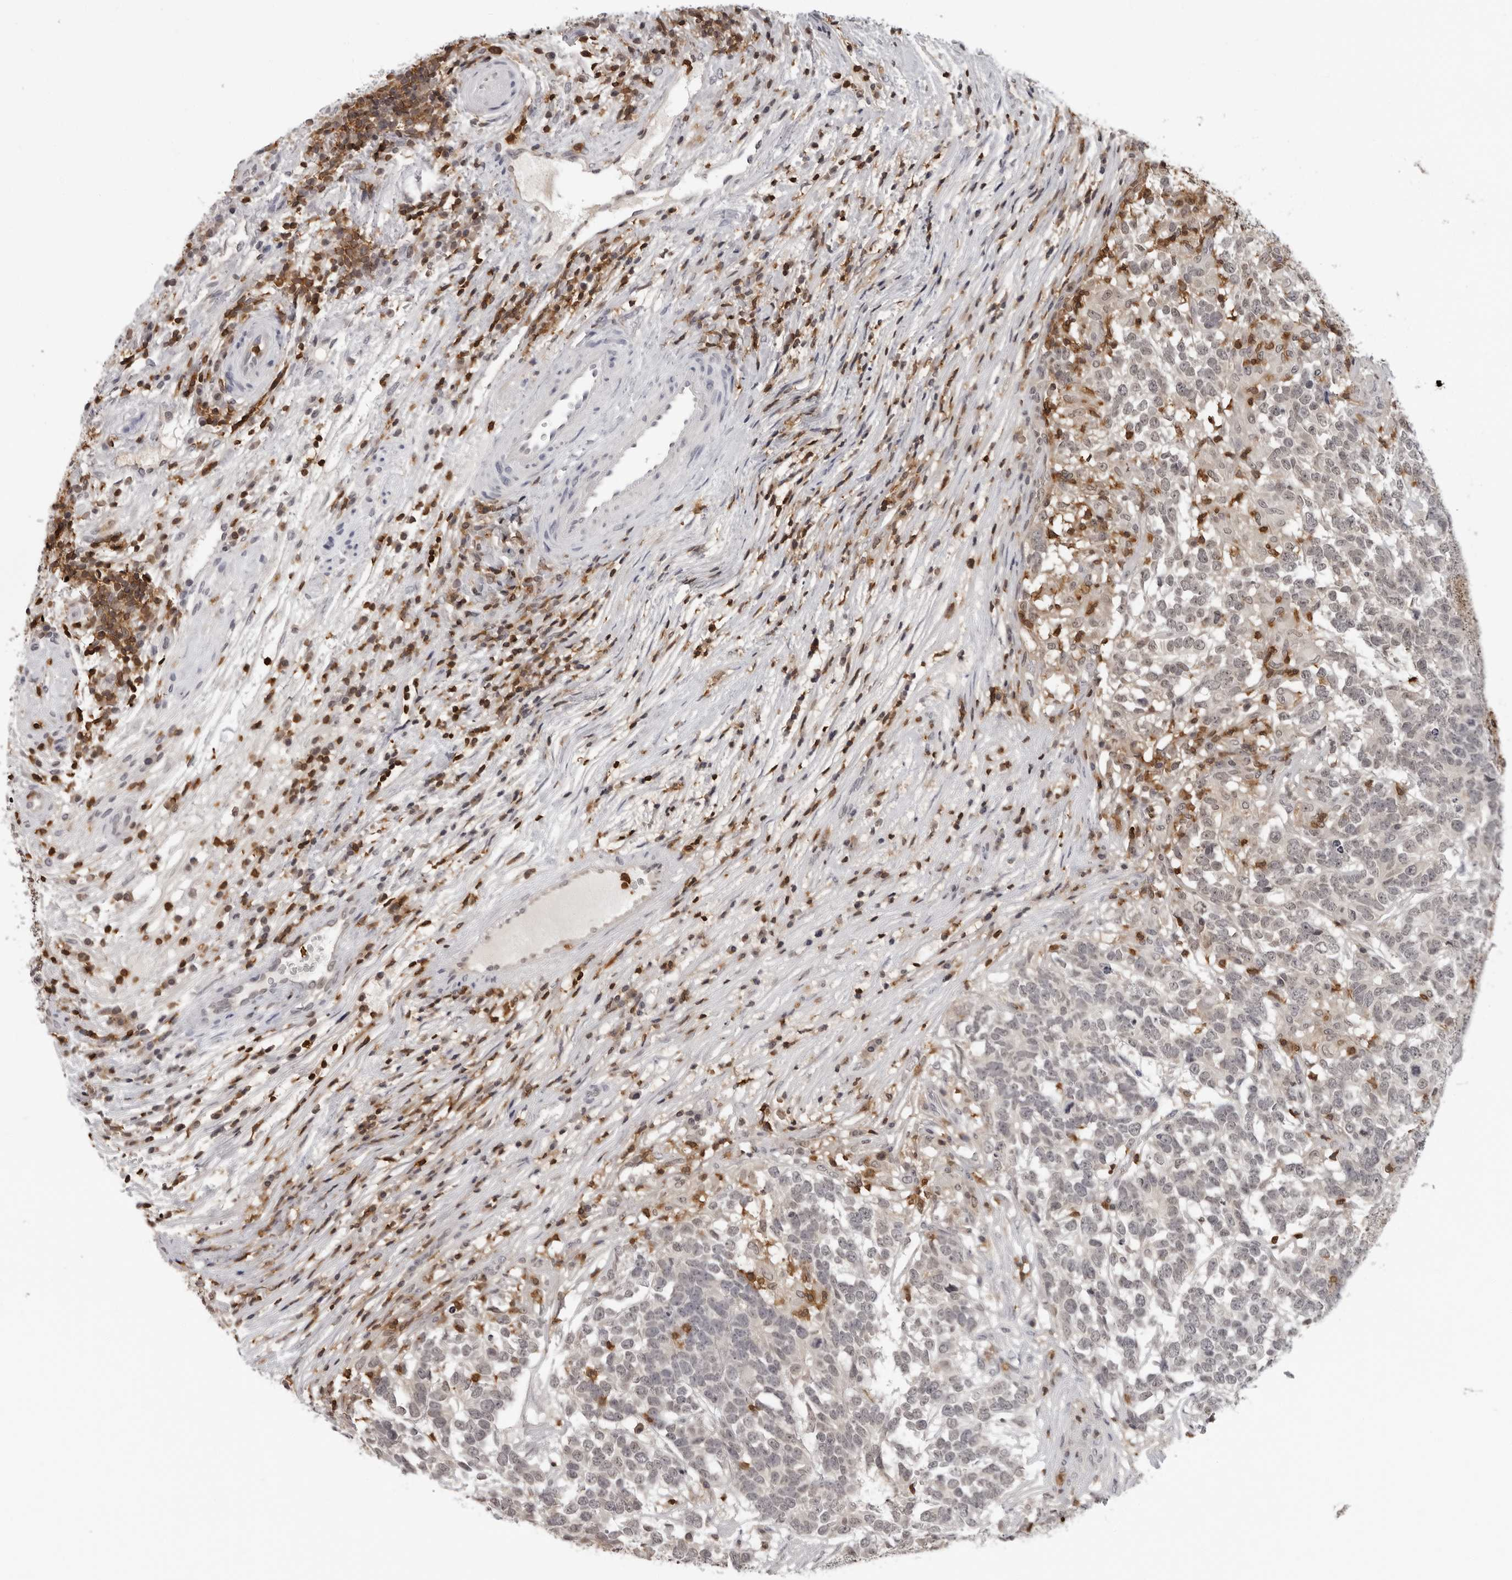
{"staining": {"intensity": "negative", "quantity": "none", "location": "none"}, "tissue": "testis cancer", "cell_type": "Tumor cells", "image_type": "cancer", "snomed": [{"axis": "morphology", "description": "Carcinoma, Embryonal, NOS"}, {"axis": "topography", "description": "Testis"}], "caption": "Protein analysis of embryonal carcinoma (testis) shows no significant positivity in tumor cells.", "gene": "HSPH1", "patient": {"sex": "male", "age": 26}}